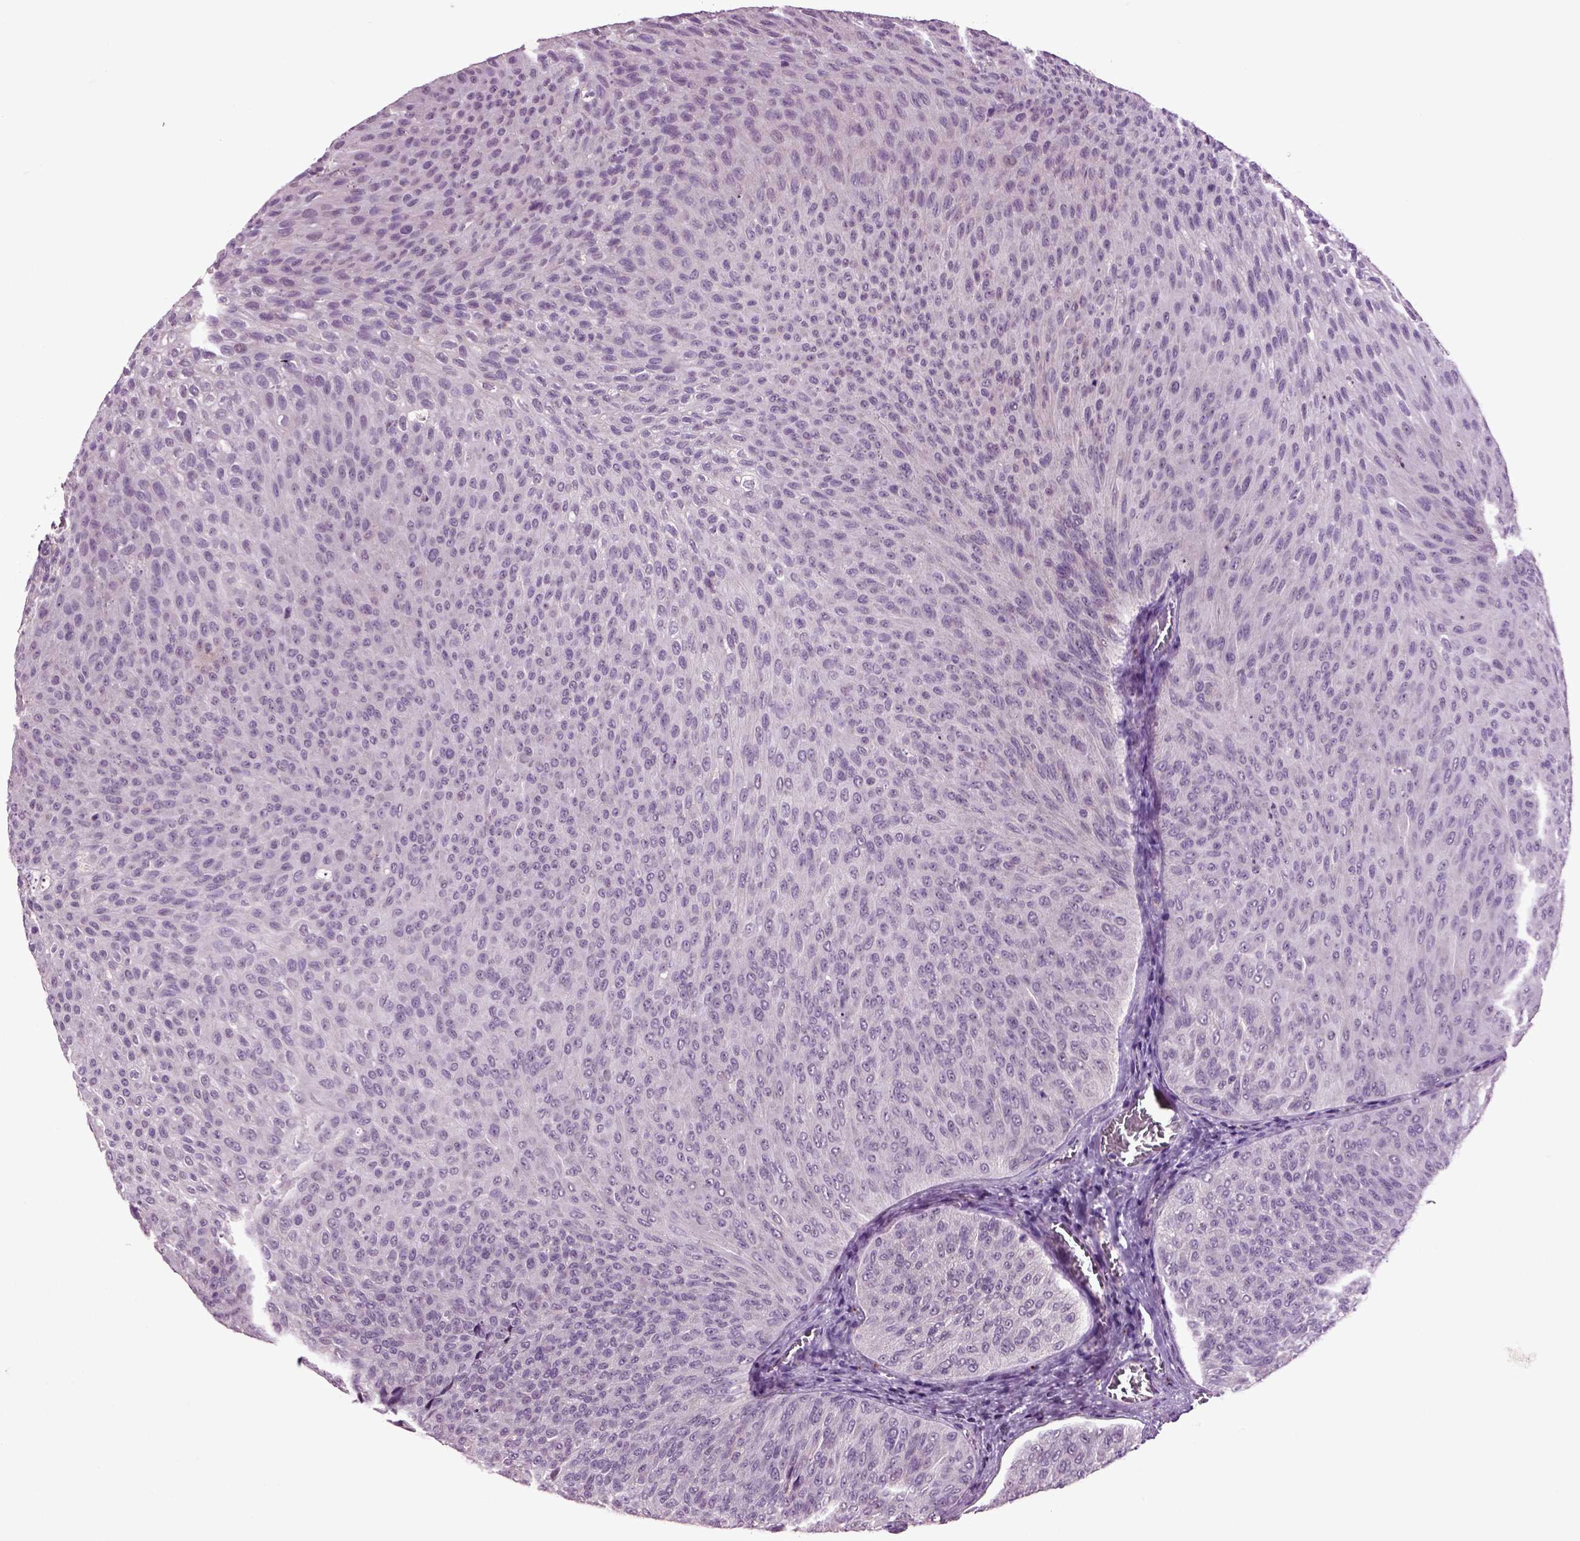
{"staining": {"intensity": "negative", "quantity": "none", "location": "none"}, "tissue": "urothelial cancer", "cell_type": "Tumor cells", "image_type": "cancer", "snomed": [{"axis": "morphology", "description": "Urothelial carcinoma, Low grade"}, {"axis": "topography", "description": "Urinary bladder"}], "caption": "DAB immunohistochemical staining of human urothelial cancer exhibits no significant positivity in tumor cells.", "gene": "CRHR1", "patient": {"sex": "male", "age": 78}}